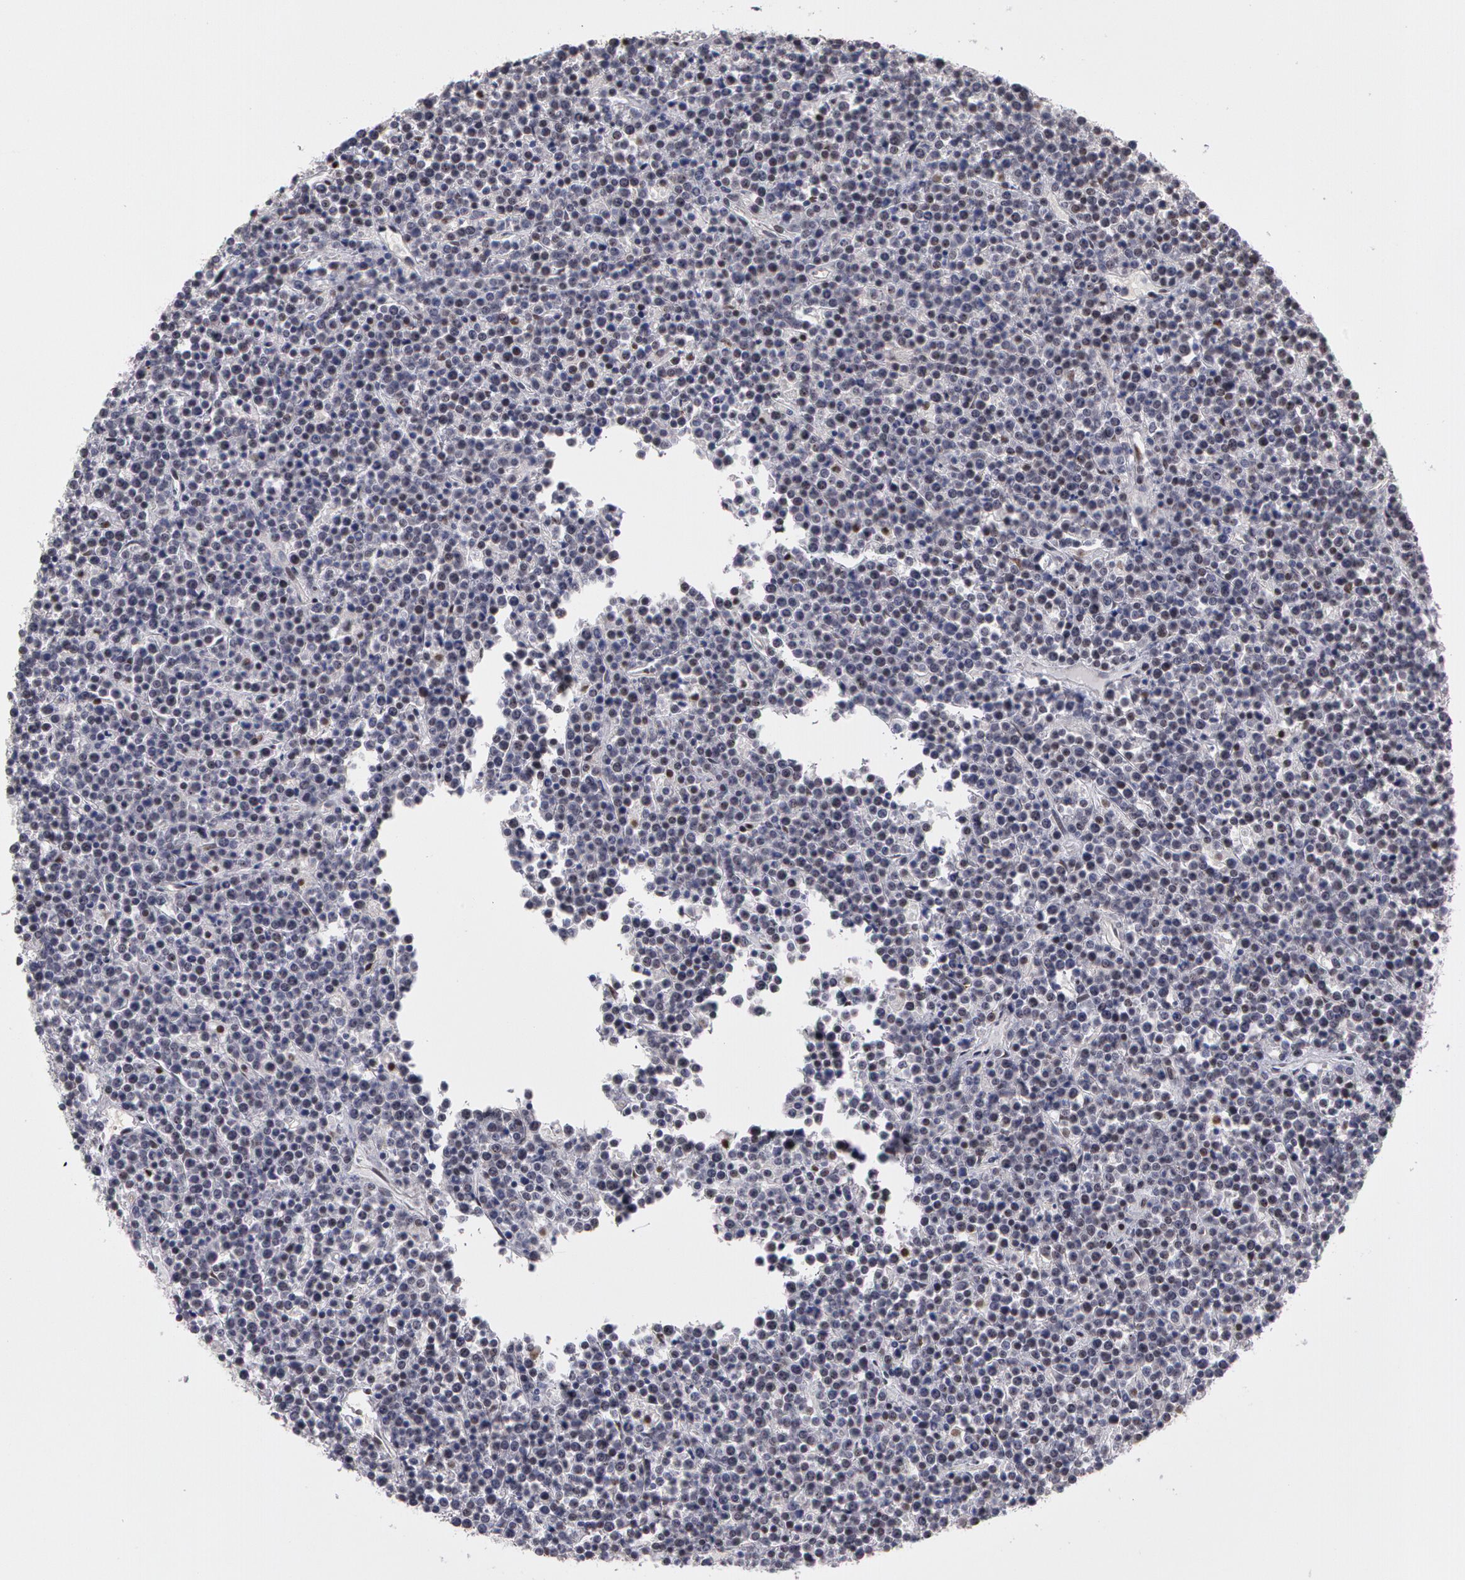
{"staining": {"intensity": "negative", "quantity": "none", "location": "none"}, "tissue": "lymphoma", "cell_type": "Tumor cells", "image_type": "cancer", "snomed": [{"axis": "morphology", "description": "Malignant lymphoma, non-Hodgkin's type, High grade"}, {"axis": "topography", "description": "Ovary"}], "caption": "This is a micrograph of immunohistochemistry staining of high-grade malignant lymphoma, non-Hodgkin's type, which shows no positivity in tumor cells. Brightfield microscopy of immunohistochemistry stained with DAB (brown) and hematoxylin (blue), captured at high magnification.", "gene": "PRICKLE1", "patient": {"sex": "female", "age": 56}}